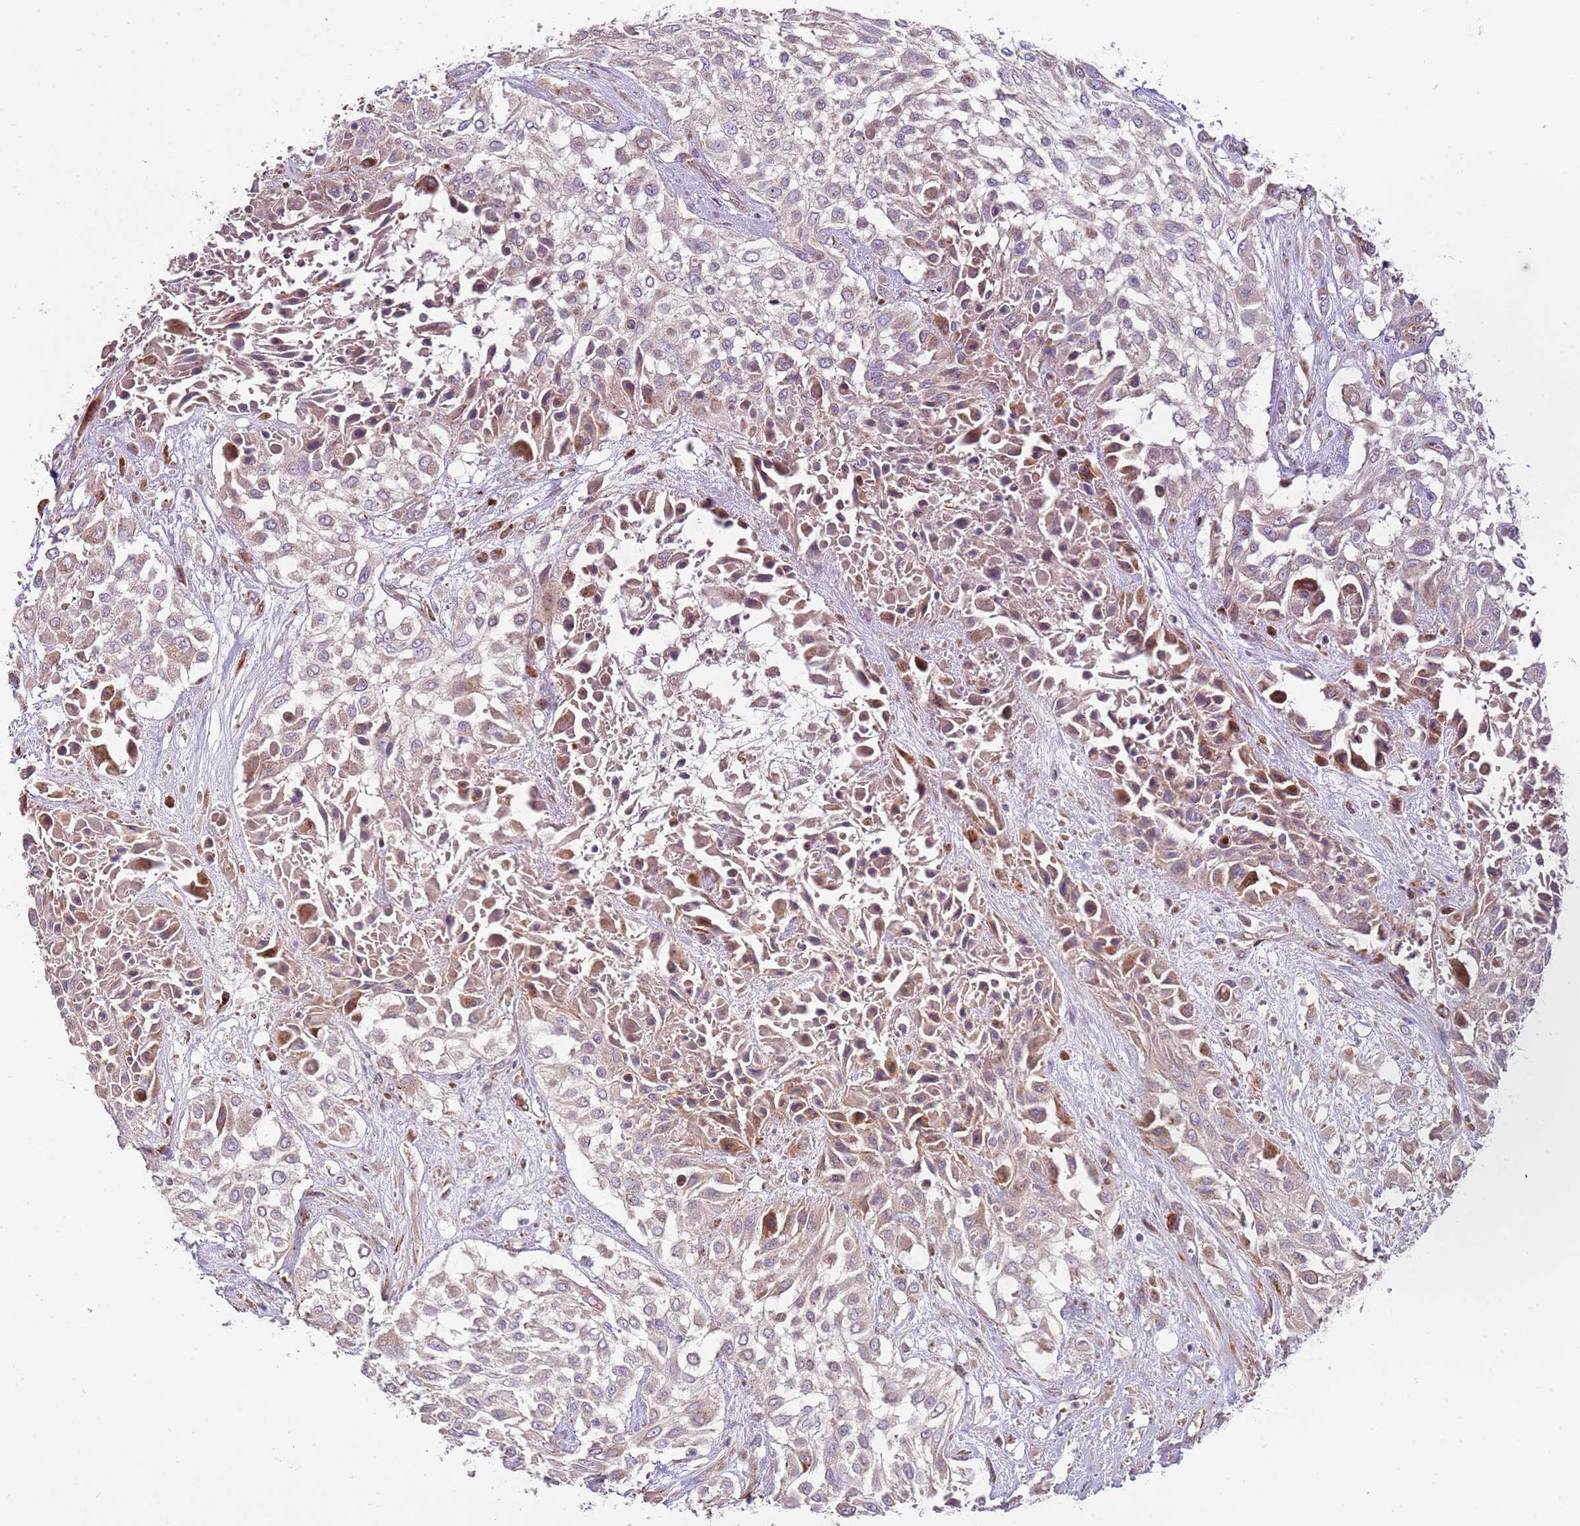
{"staining": {"intensity": "moderate", "quantity": "25%-75%", "location": "cytoplasmic/membranous"}, "tissue": "urothelial cancer", "cell_type": "Tumor cells", "image_type": "cancer", "snomed": [{"axis": "morphology", "description": "Urothelial carcinoma, High grade"}, {"axis": "topography", "description": "Urinary bladder"}], "caption": "Brown immunohistochemical staining in human urothelial cancer shows moderate cytoplasmic/membranous expression in approximately 25%-75% of tumor cells. (Brightfield microscopy of DAB IHC at high magnification).", "gene": "DOCK6", "patient": {"sex": "male", "age": 57}}